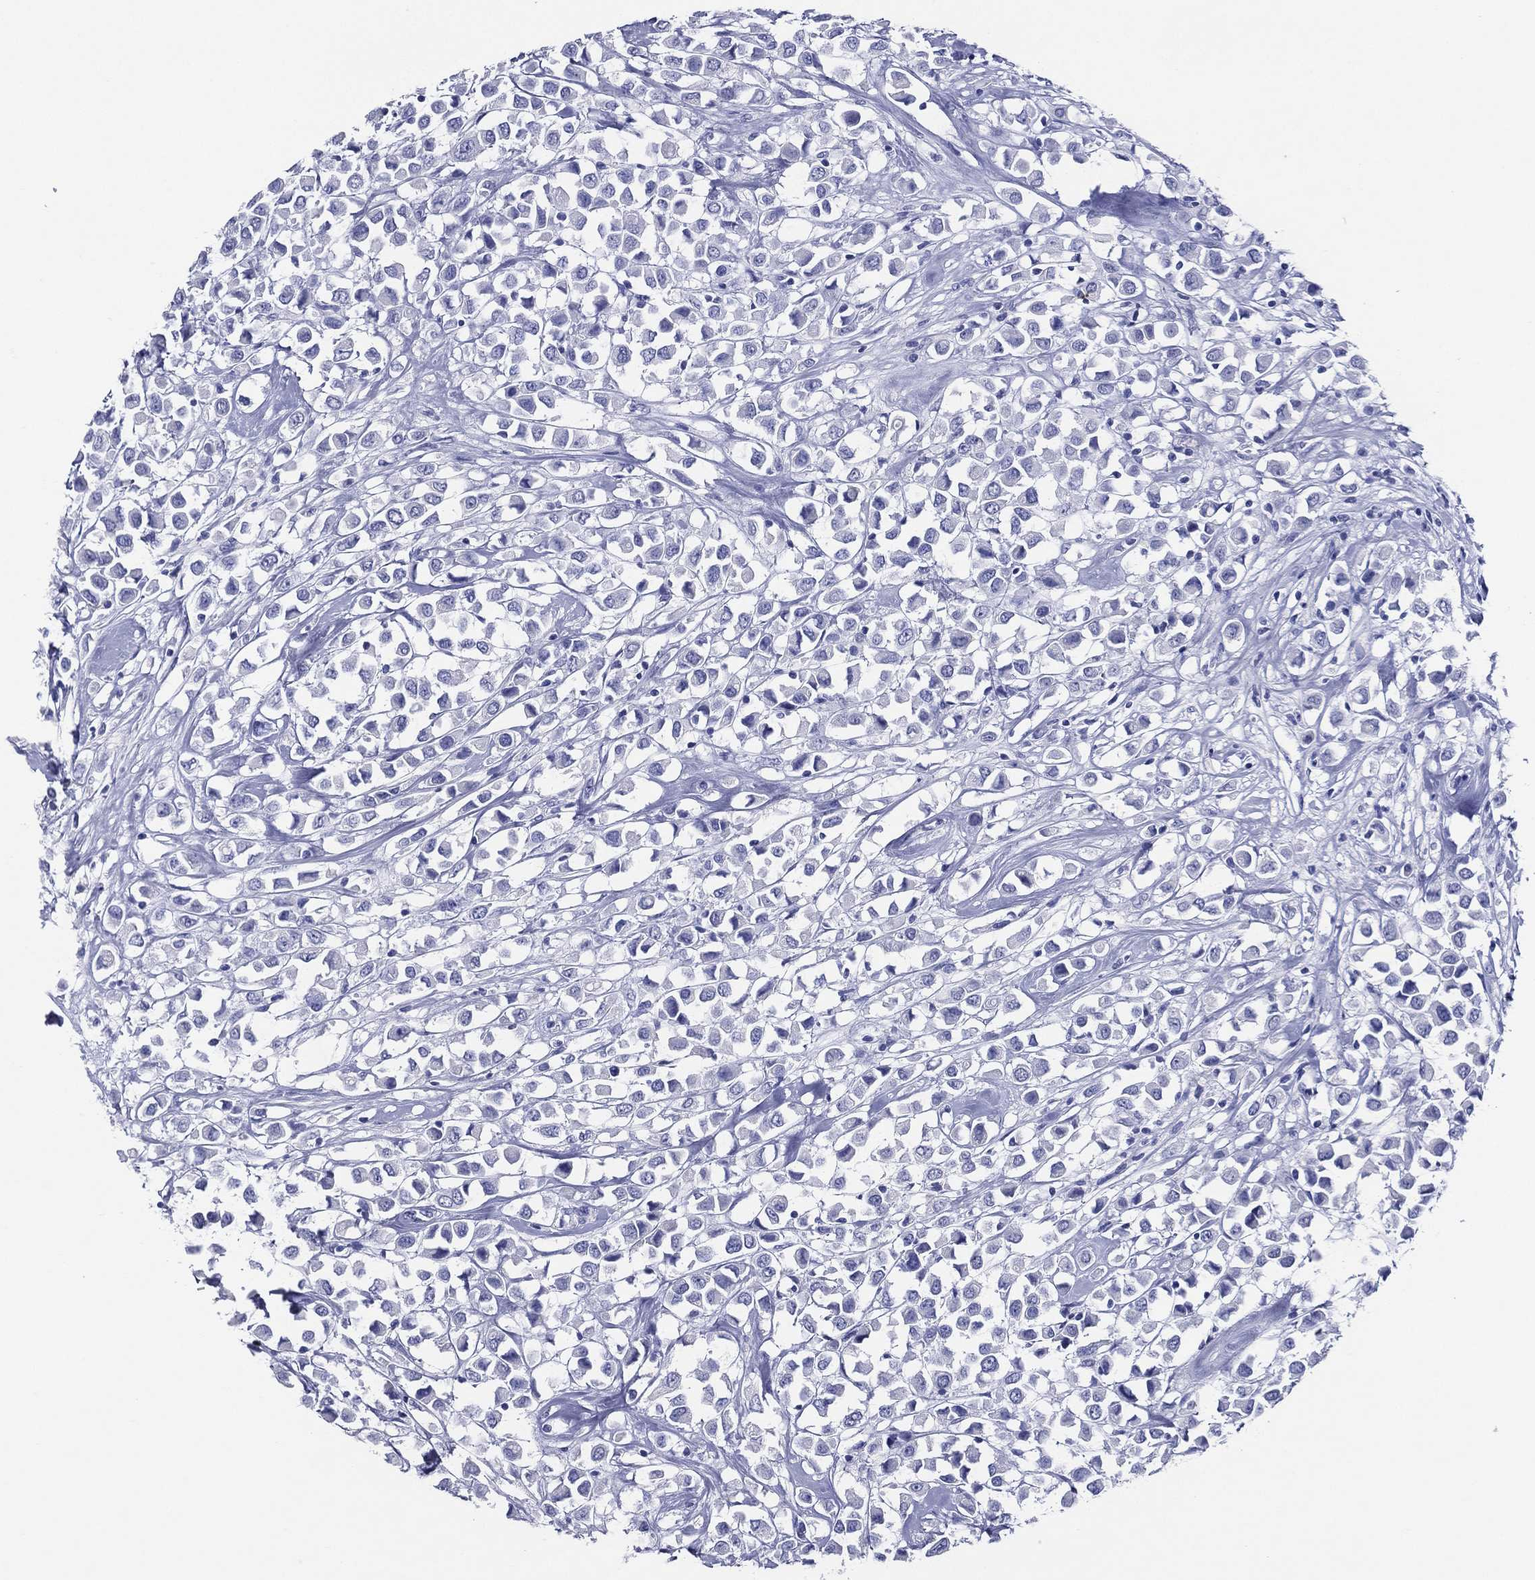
{"staining": {"intensity": "negative", "quantity": "none", "location": "none"}, "tissue": "breast cancer", "cell_type": "Tumor cells", "image_type": "cancer", "snomed": [{"axis": "morphology", "description": "Duct carcinoma"}, {"axis": "topography", "description": "Breast"}], "caption": "Immunohistochemical staining of breast infiltrating ductal carcinoma shows no significant expression in tumor cells.", "gene": "ACE2", "patient": {"sex": "female", "age": 61}}